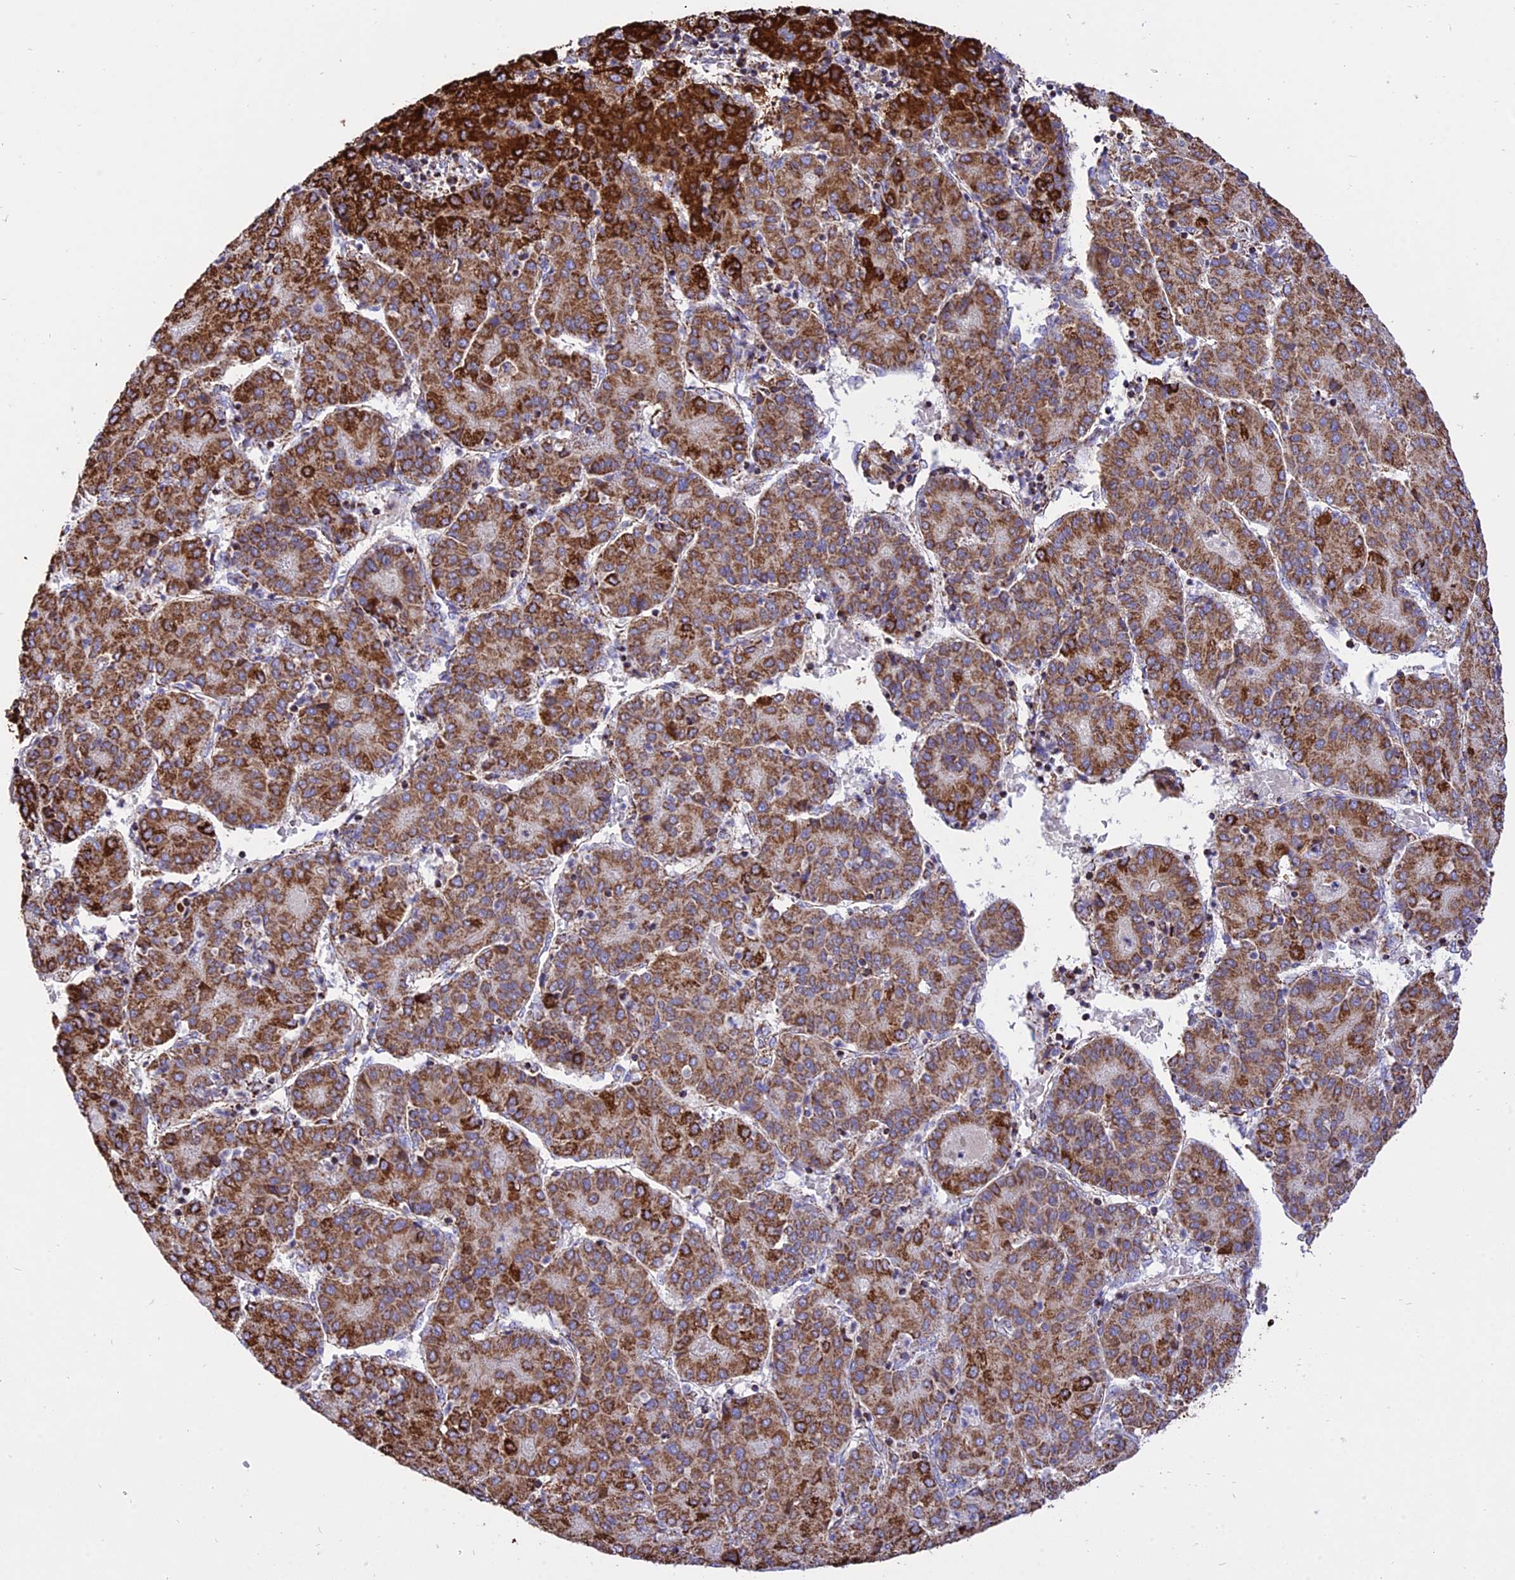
{"staining": {"intensity": "strong", "quantity": "25%-75%", "location": "cytoplasmic/membranous"}, "tissue": "liver cancer", "cell_type": "Tumor cells", "image_type": "cancer", "snomed": [{"axis": "morphology", "description": "Carcinoma, Hepatocellular, NOS"}, {"axis": "topography", "description": "Liver"}], "caption": "This photomicrograph demonstrates immunohistochemistry staining of liver cancer (hepatocellular carcinoma), with high strong cytoplasmic/membranous positivity in about 25%-75% of tumor cells.", "gene": "TTC4", "patient": {"sex": "male", "age": 65}}